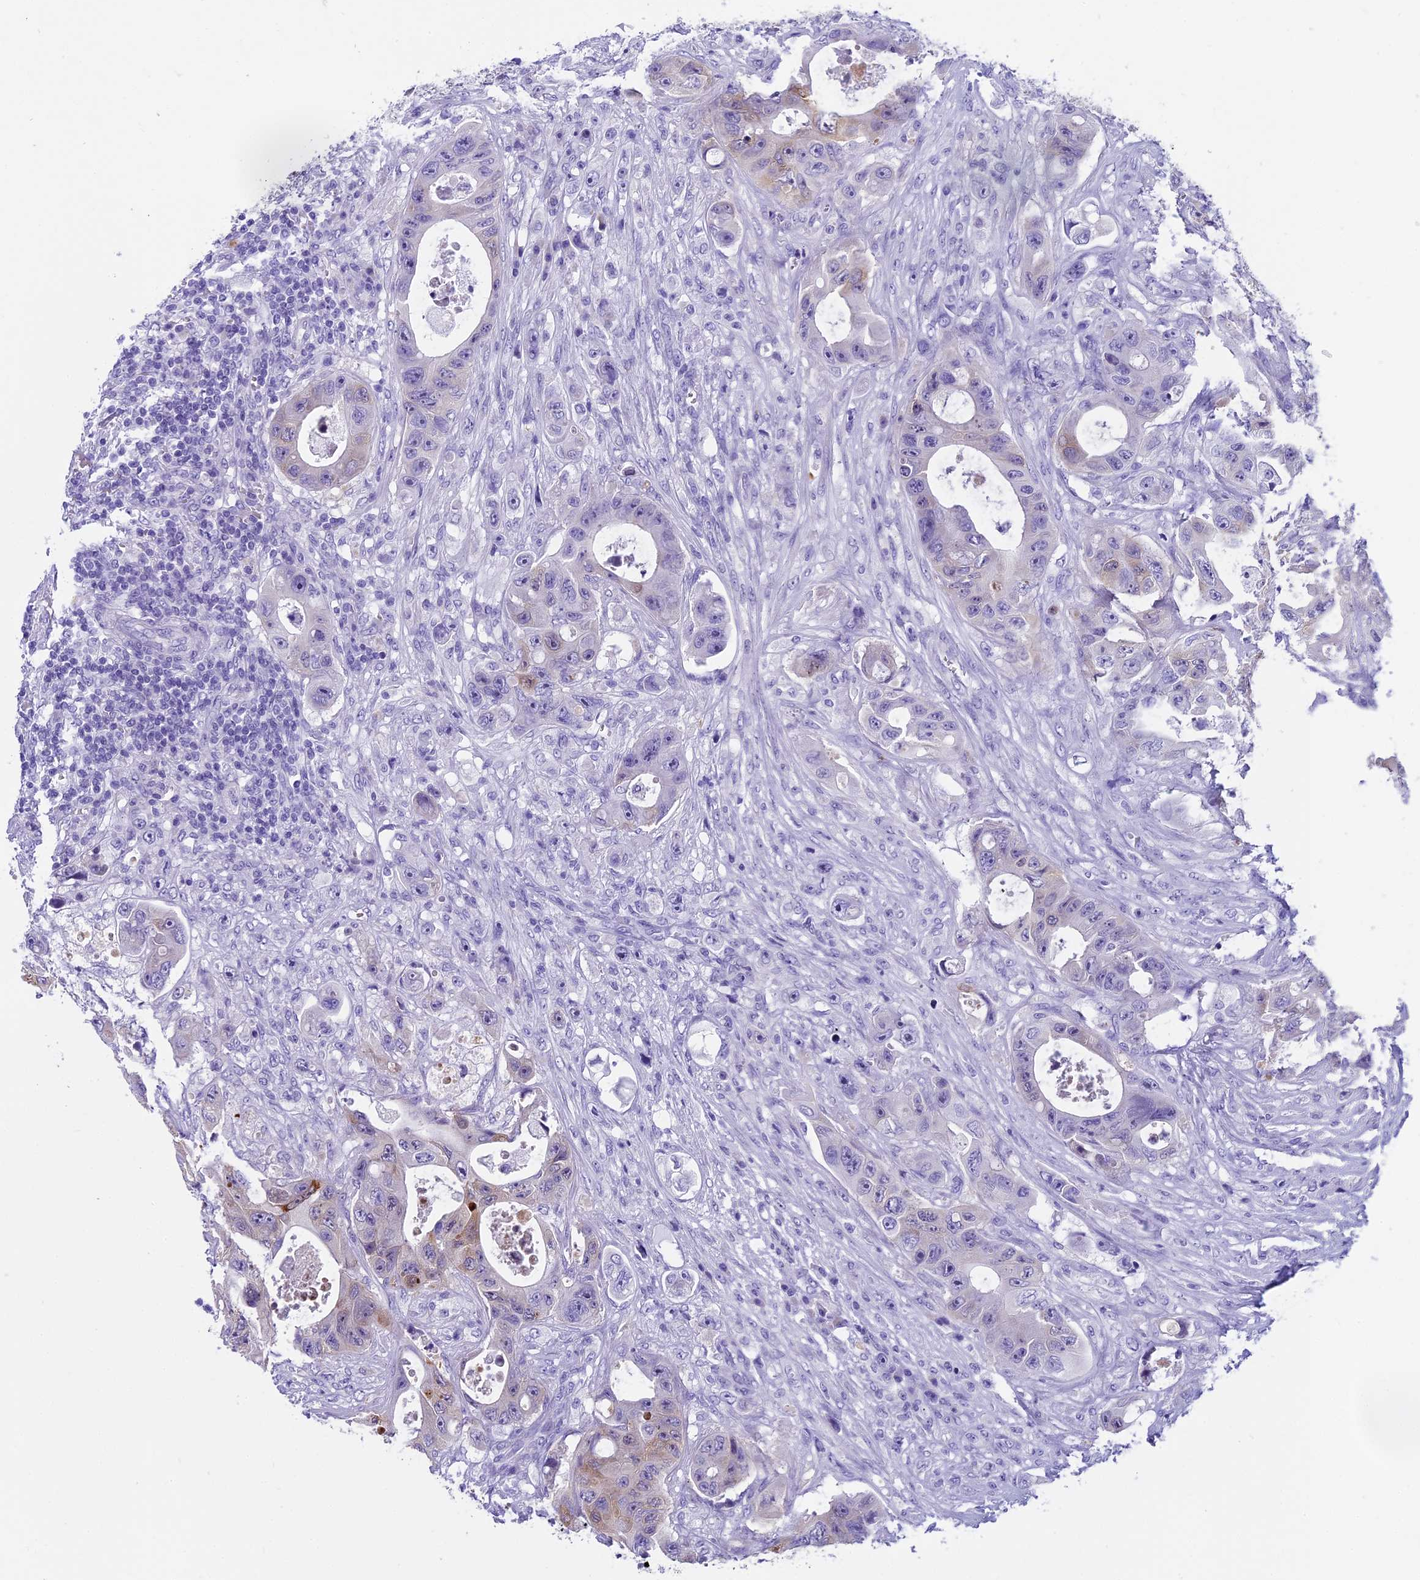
{"staining": {"intensity": "moderate", "quantity": "<25%", "location": "cytoplasmic/membranous"}, "tissue": "colorectal cancer", "cell_type": "Tumor cells", "image_type": "cancer", "snomed": [{"axis": "morphology", "description": "Adenocarcinoma, NOS"}, {"axis": "topography", "description": "Colon"}], "caption": "Human adenocarcinoma (colorectal) stained with a protein marker demonstrates moderate staining in tumor cells.", "gene": "KCTD14", "patient": {"sex": "female", "age": 46}}